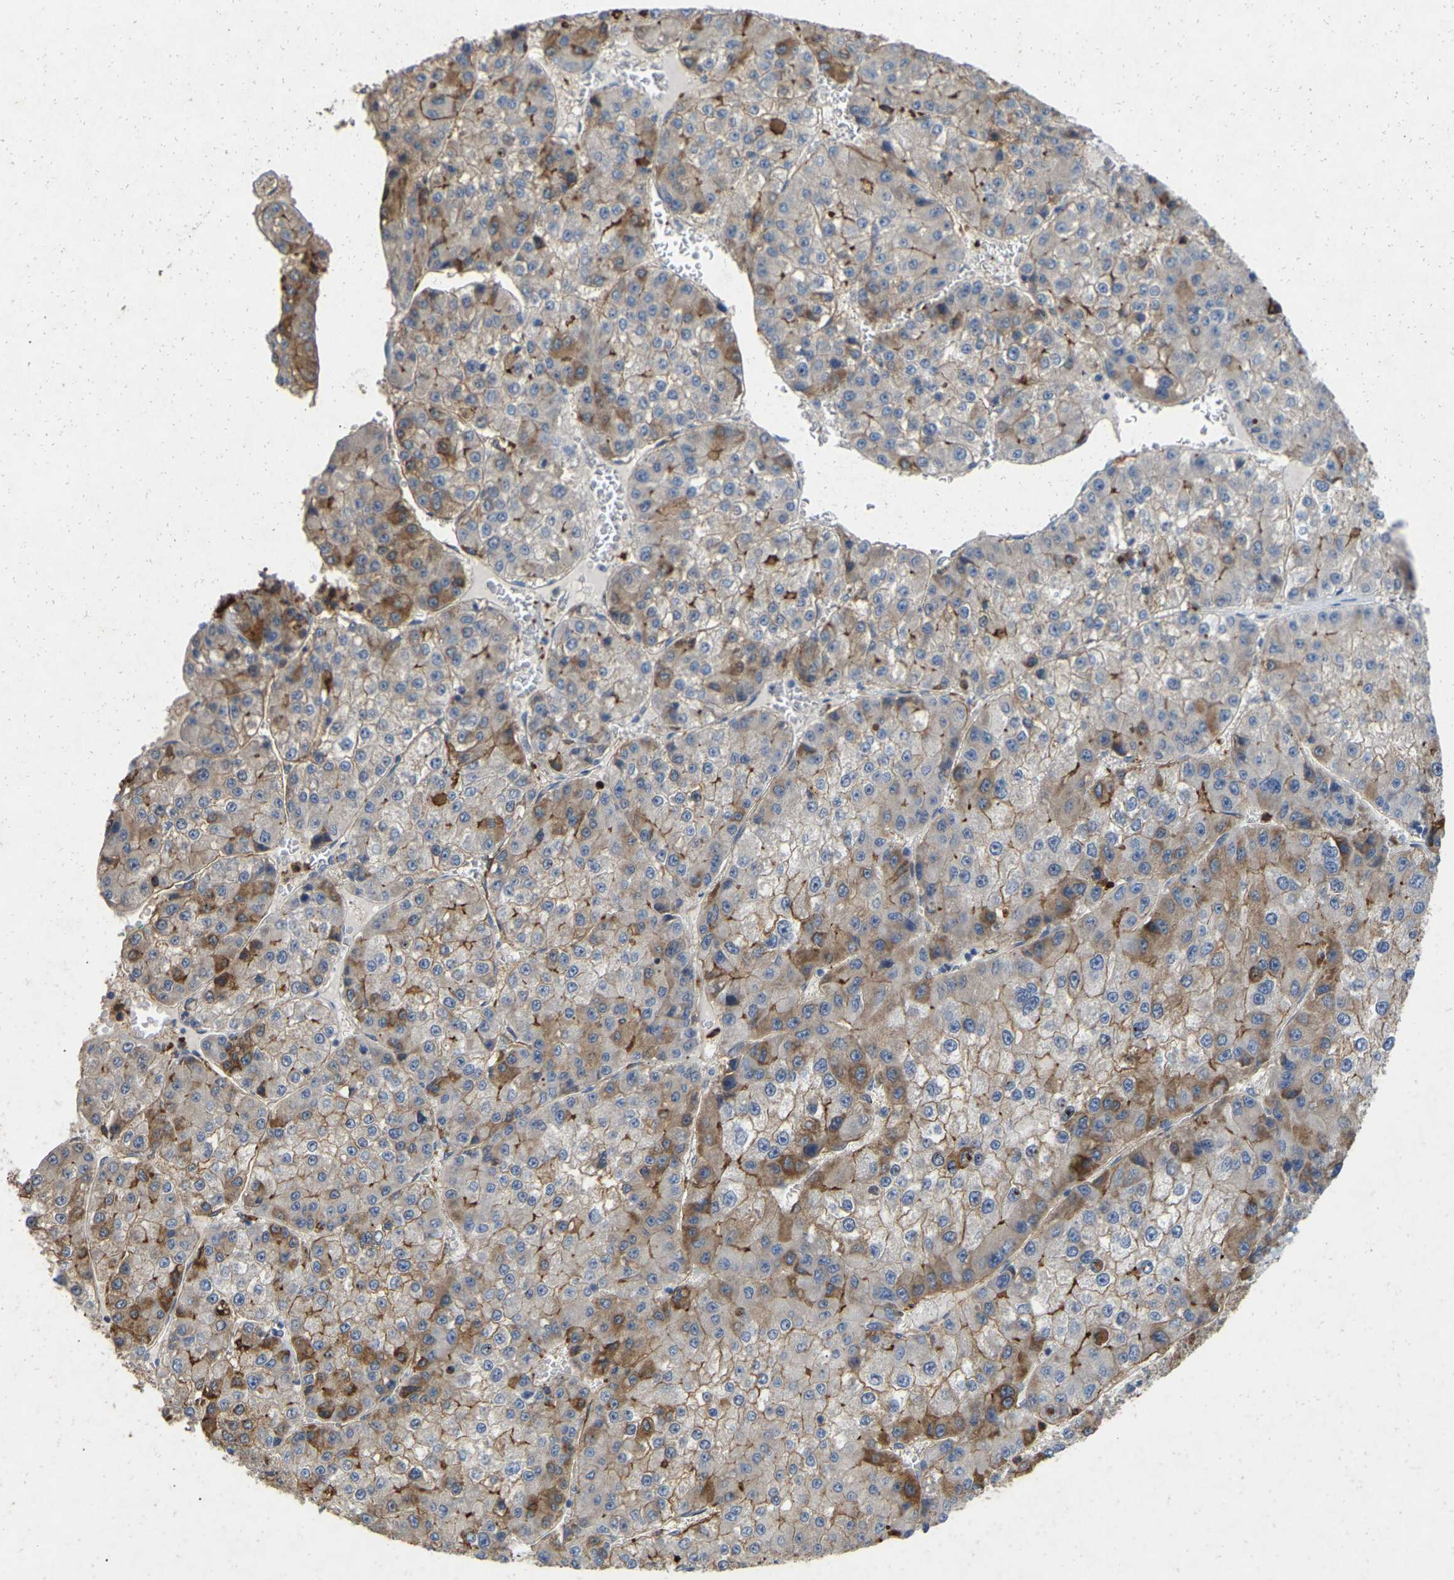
{"staining": {"intensity": "moderate", "quantity": "<25%", "location": "cytoplasmic/membranous"}, "tissue": "liver cancer", "cell_type": "Tumor cells", "image_type": "cancer", "snomed": [{"axis": "morphology", "description": "Carcinoma, Hepatocellular, NOS"}, {"axis": "topography", "description": "Liver"}], "caption": "Immunohistochemical staining of human liver hepatocellular carcinoma demonstrates moderate cytoplasmic/membranous protein expression in about <25% of tumor cells.", "gene": "RHEB", "patient": {"sex": "female", "age": 73}}